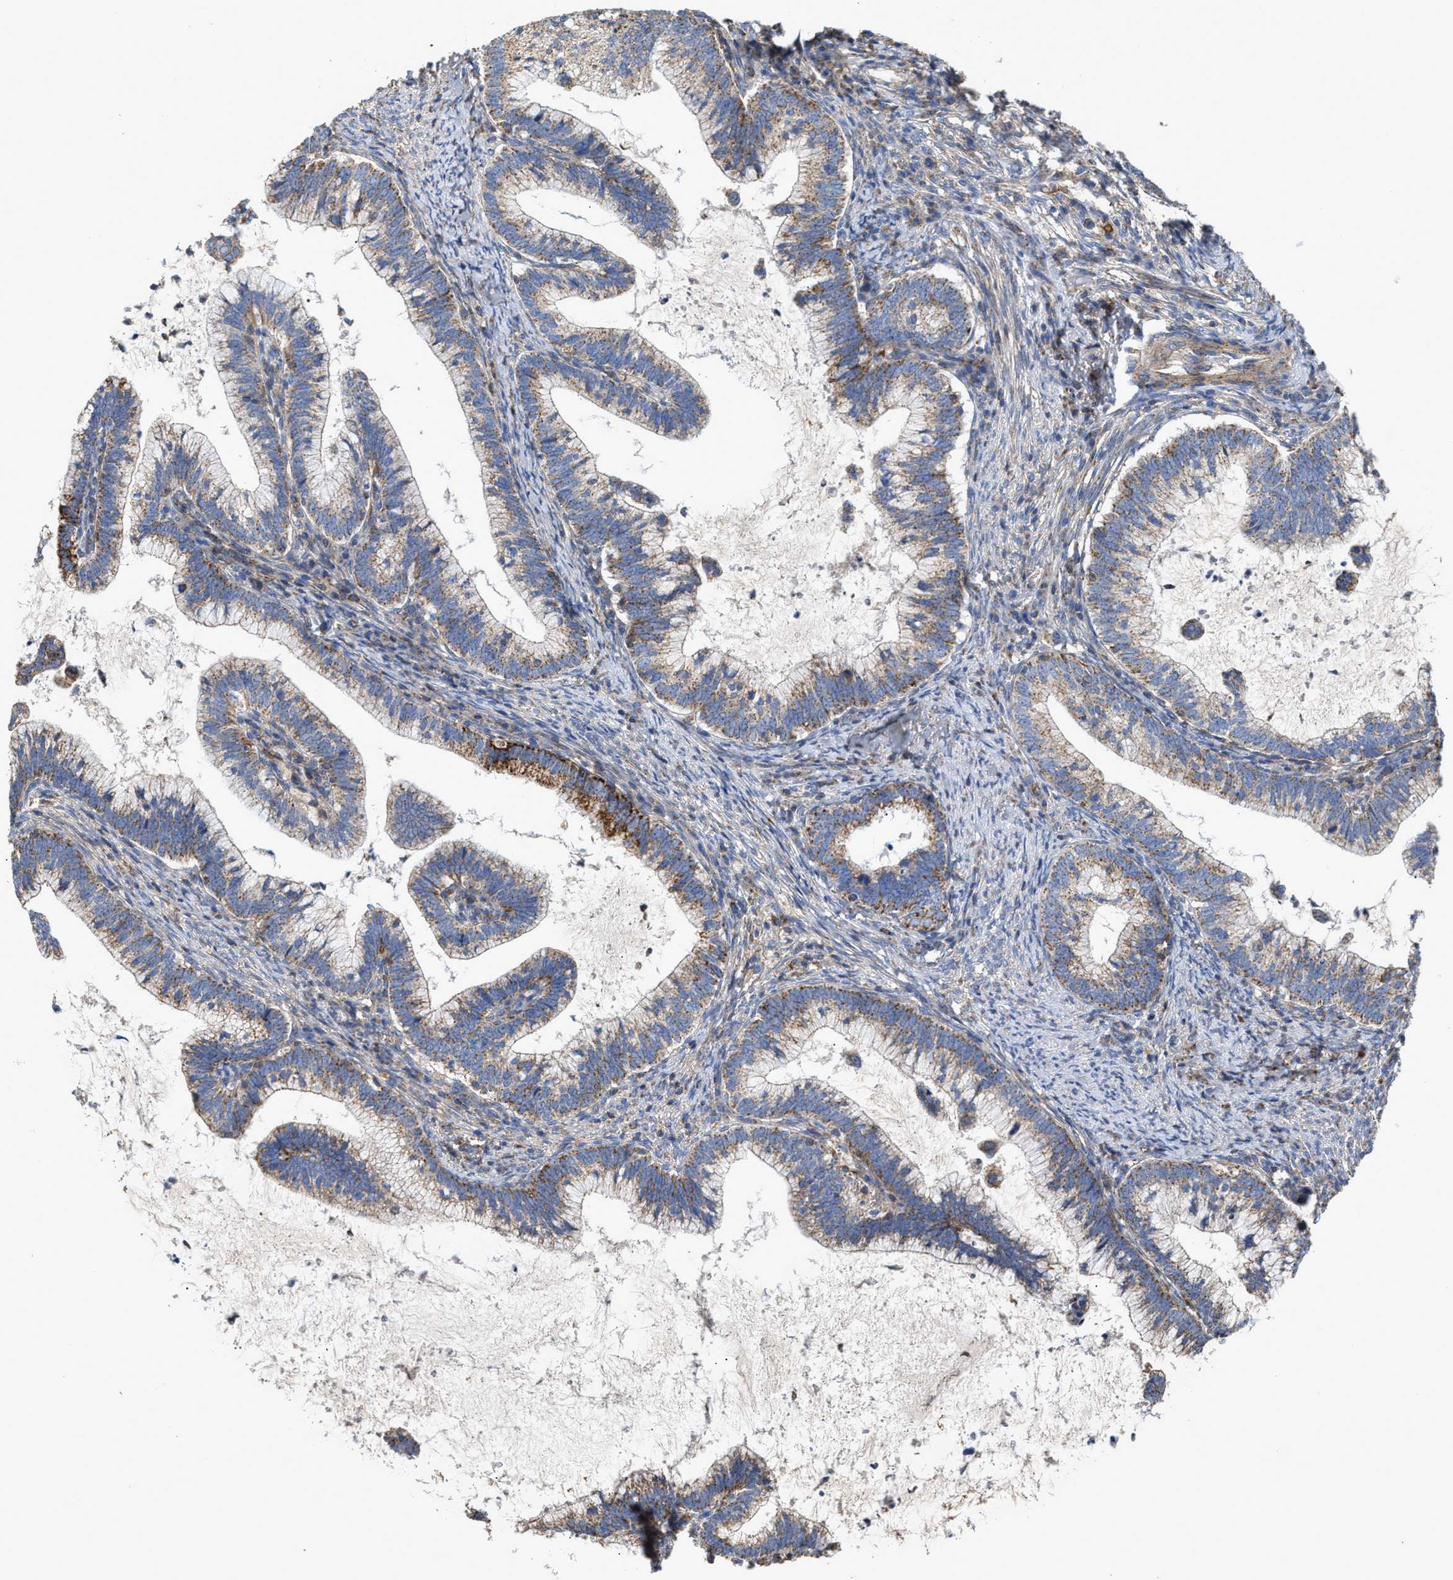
{"staining": {"intensity": "moderate", "quantity": ">75%", "location": "cytoplasmic/membranous"}, "tissue": "cervical cancer", "cell_type": "Tumor cells", "image_type": "cancer", "snomed": [{"axis": "morphology", "description": "Adenocarcinoma, NOS"}, {"axis": "topography", "description": "Cervix"}], "caption": "Immunohistochemical staining of human cervical cancer exhibits moderate cytoplasmic/membranous protein positivity in approximately >75% of tumor cells.", "gene": "MECR", "patient": {"sex": "female", "age": 36}}